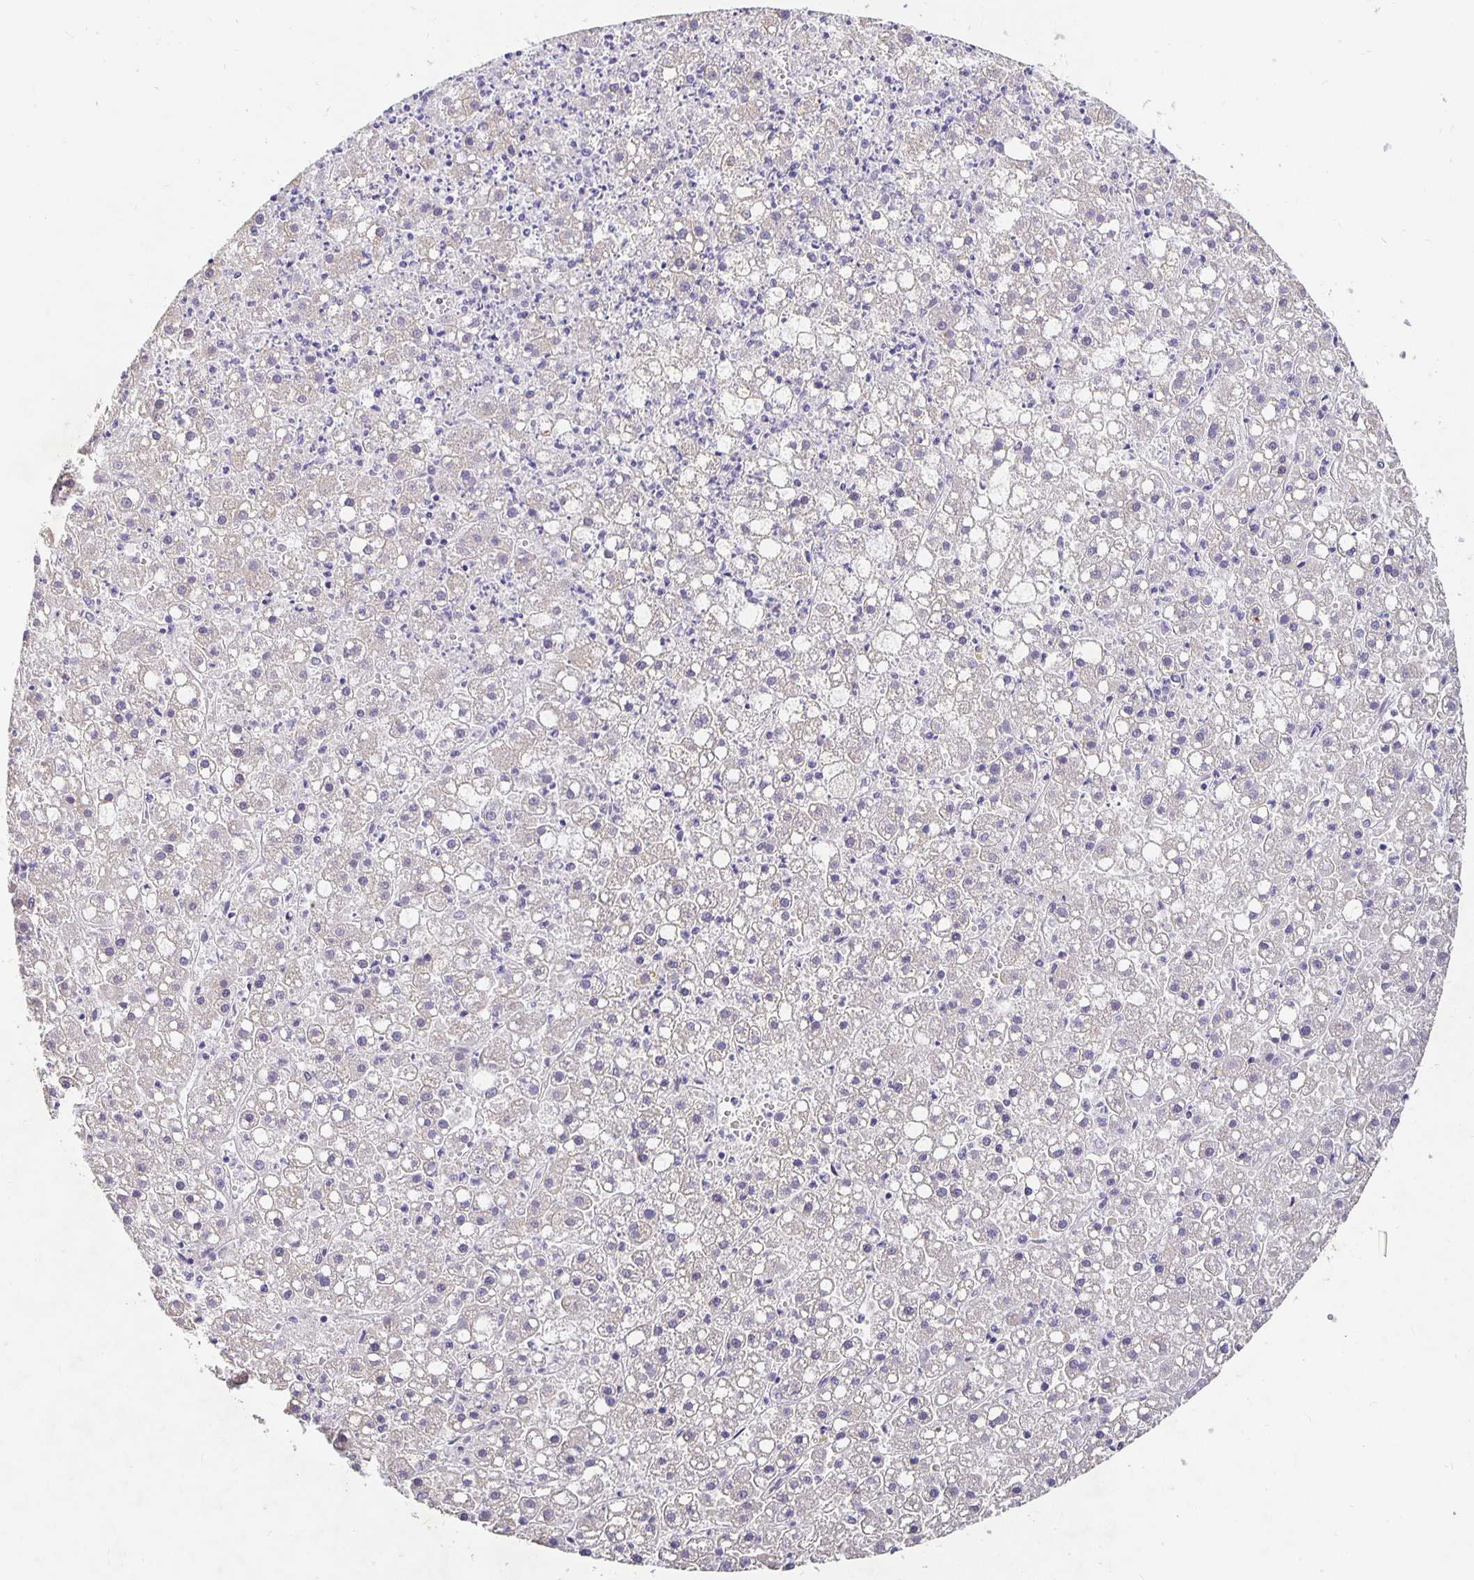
{"staining": {"intensity": "negative", "quantity": "none", "location": "none"}, "tissue": "liver cancer", "cell_type": "Tumor cells", "image_type": "cancer", "snomed": [{"axis": "morphology", "description": "Carcinoma, Hepatocellular, NOS"}, {"axis": "topography", "description": "Liver"}], "caption": "Protein analysis of hepatocellular carcinoma (liver) displays no significant expression in tumor cells.", "gene": "PLOD1", "patient": {"sex": "male", "age": 67}}